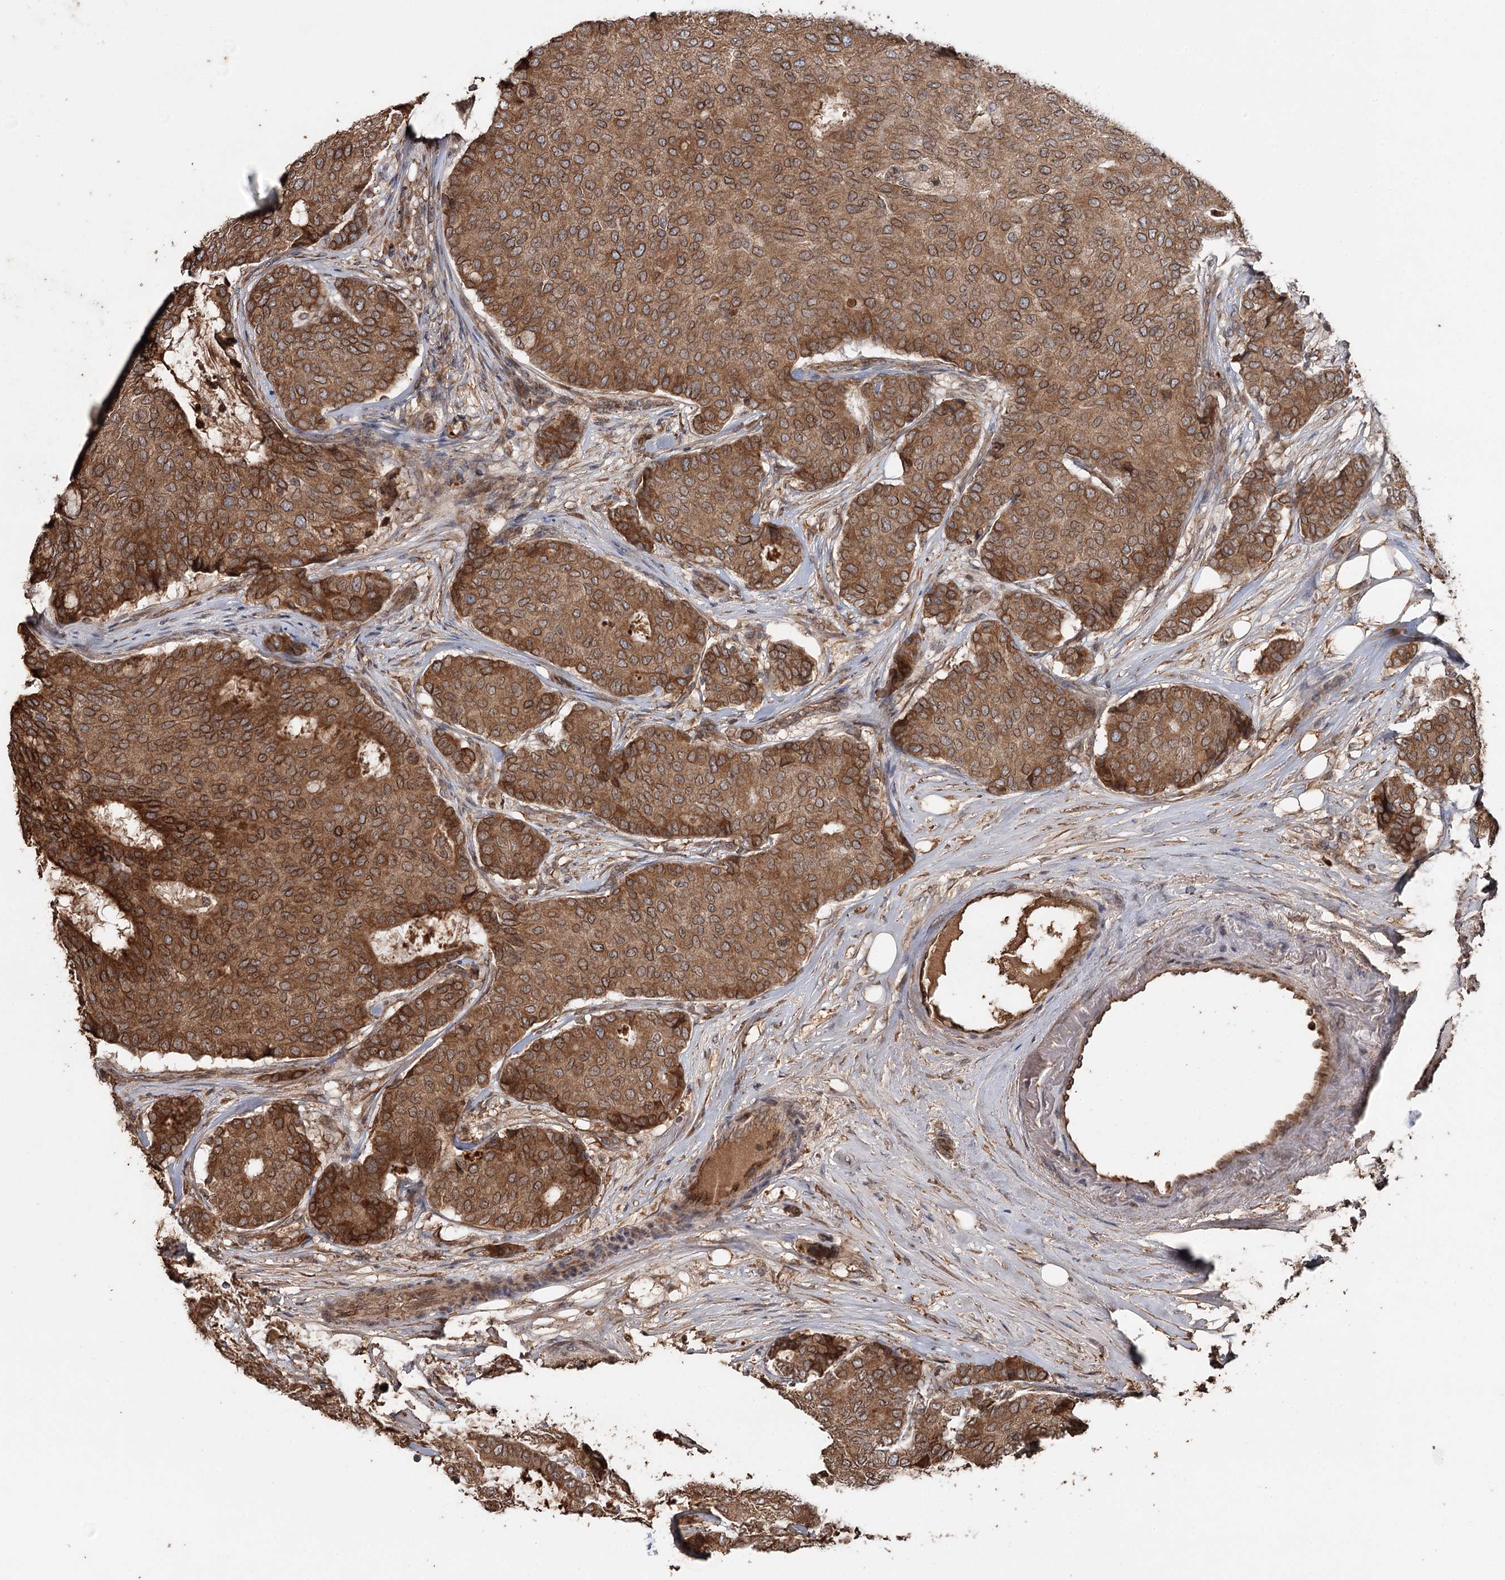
{"staining": {"intensity": "strong", "quantity": ">75%", "location": "cytoplasmic/membranous"}, "tissue": "breast cancer", "cell_type": "Tumor cells", "image_type": "cancer", "snomed": [{"axis": "morphology", "description": "Duct carcinoma"}, {"axis": "topography", "description": "Breast"}], "caption": "Immunohistochemistry of human breast intraductal carcinoma reveals high levels of strong cytoplasmic/membranous staining in approximately >75% of tumor cells.", "gene": "SYVN1", "patient": {"sex": "female", "age": 75}}